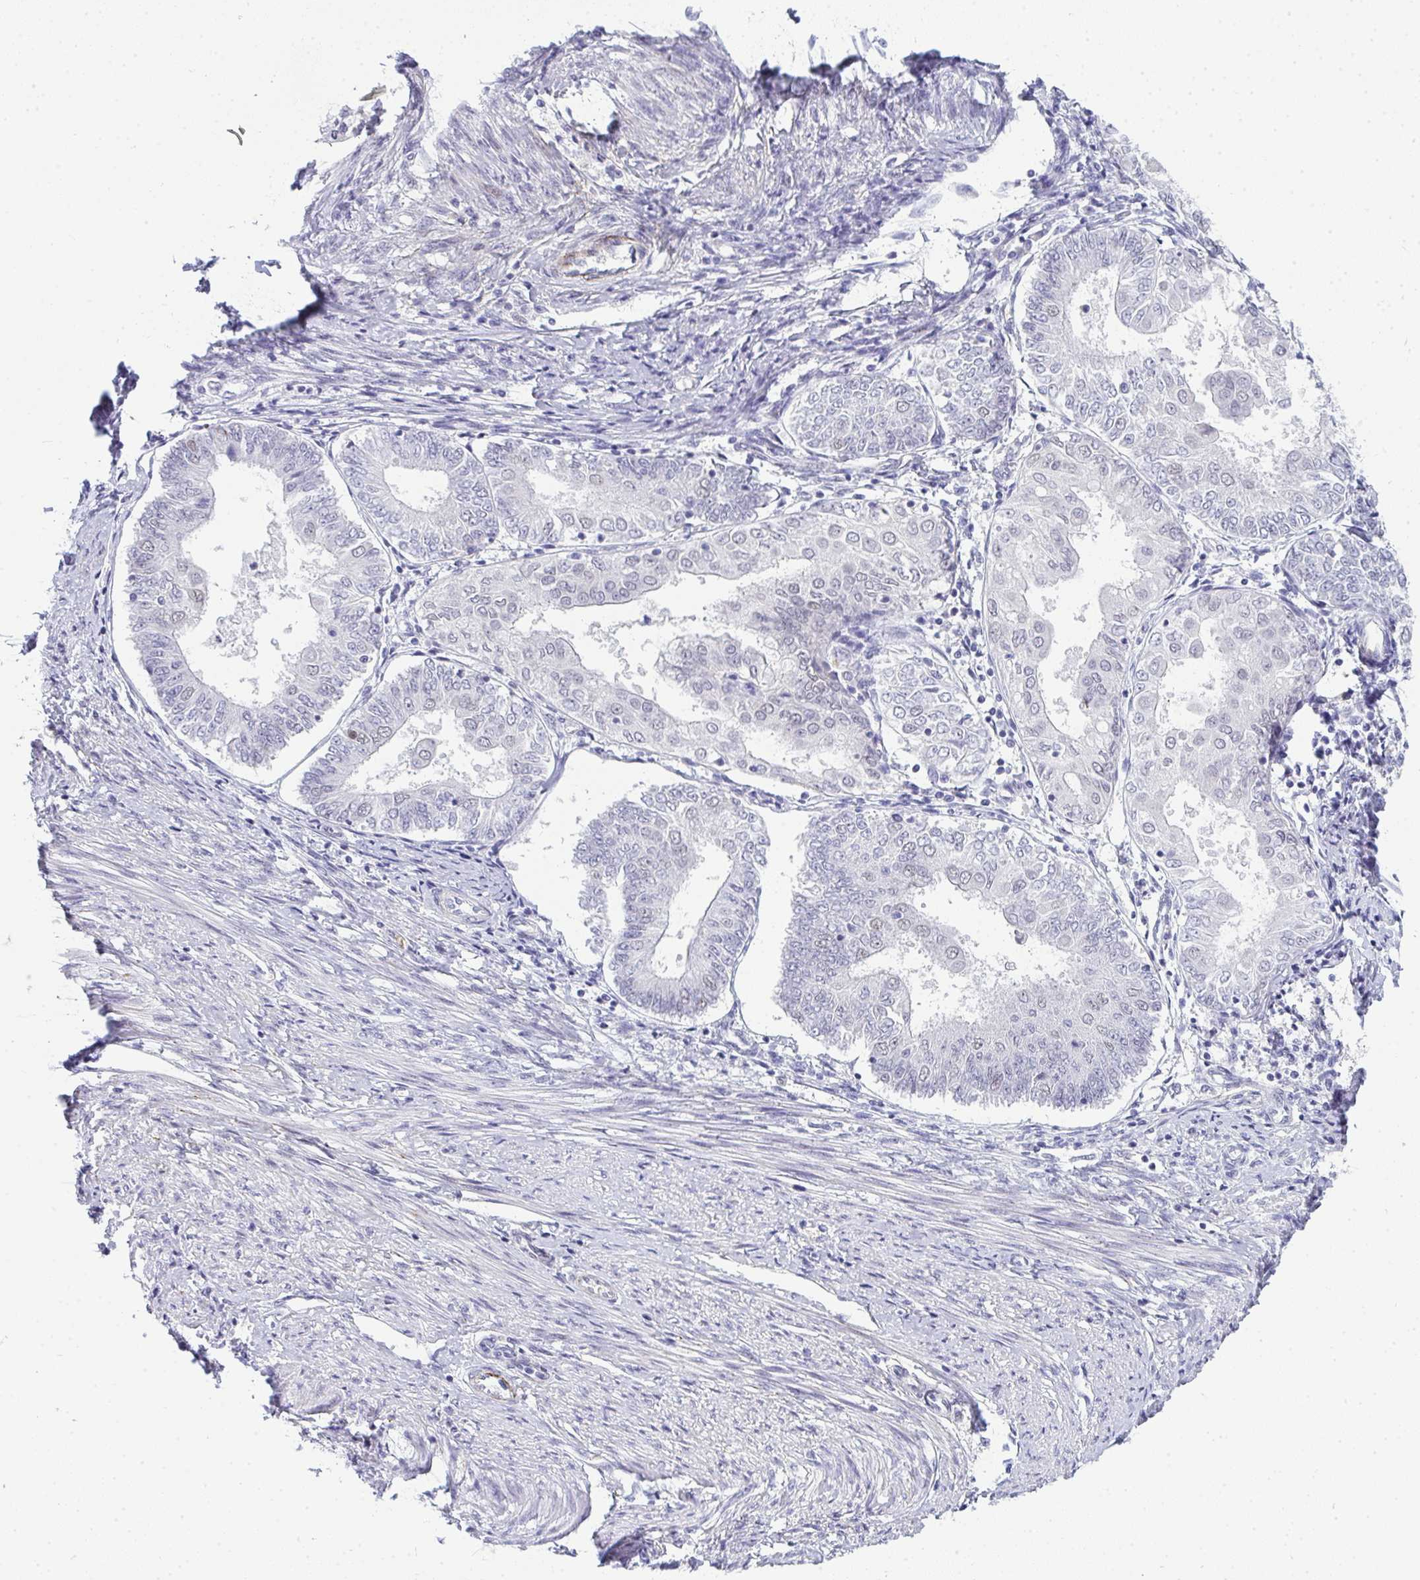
{"staining": {"intensity": "negative", "quantity": "none", "location": "none"}, "tissue": "endometrial cancer", "cell_type": "Tumor cells", "image_type": "cancer", "snomed": [{"axis": "morphology", "description": "Adenocarcinoma, NOS"}, {"axis": "topography", "description": "Endometrium"}], "caption": "Tumor cells are negative for protein expression in human endometrial cancer (adenocarcinoma).", "gene": "TNMD", "patient": {"sex": "female", "age": 68}}